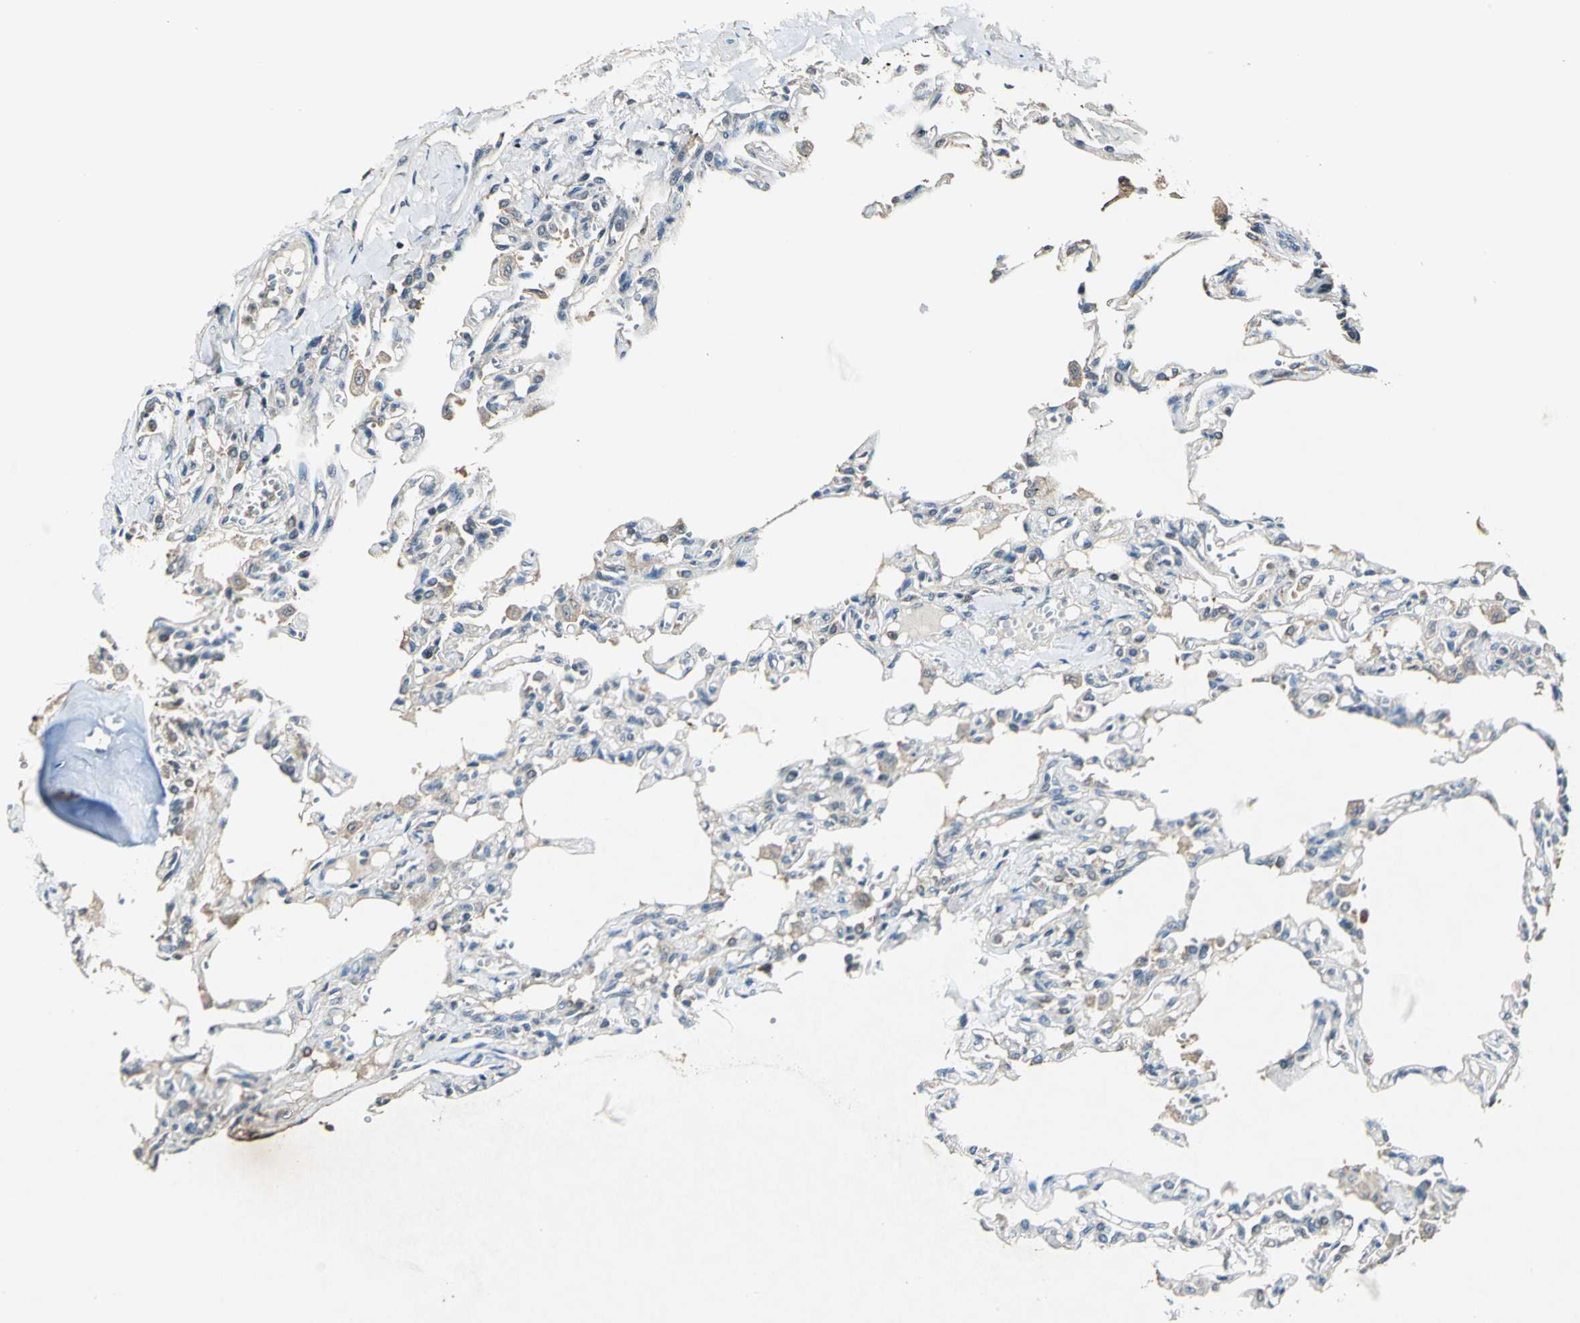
{"staining": {"intensity": "moderate", "quantity": "<25%", "location": "nuclear"}, "tissue": "lung", "cell_type": "Alveolar cells", "image_type": "normal", "snomed": [{"axis": "morphology", "description": "Normal tissue, NOS"}, {"axis": "topography", "description": "Lung"}], "caption": "Immunohistochemical staining of unremarkable lung displays low levels of moderate nuclear positivity in about <25% of alveolar cells. The protein is stained brown, and the nuclei are stained in blue (DAB IHC with brightfield microscopy, high magnification).", "gene": "AHSA1", "patient": {"sex": "male", "age": 21}}